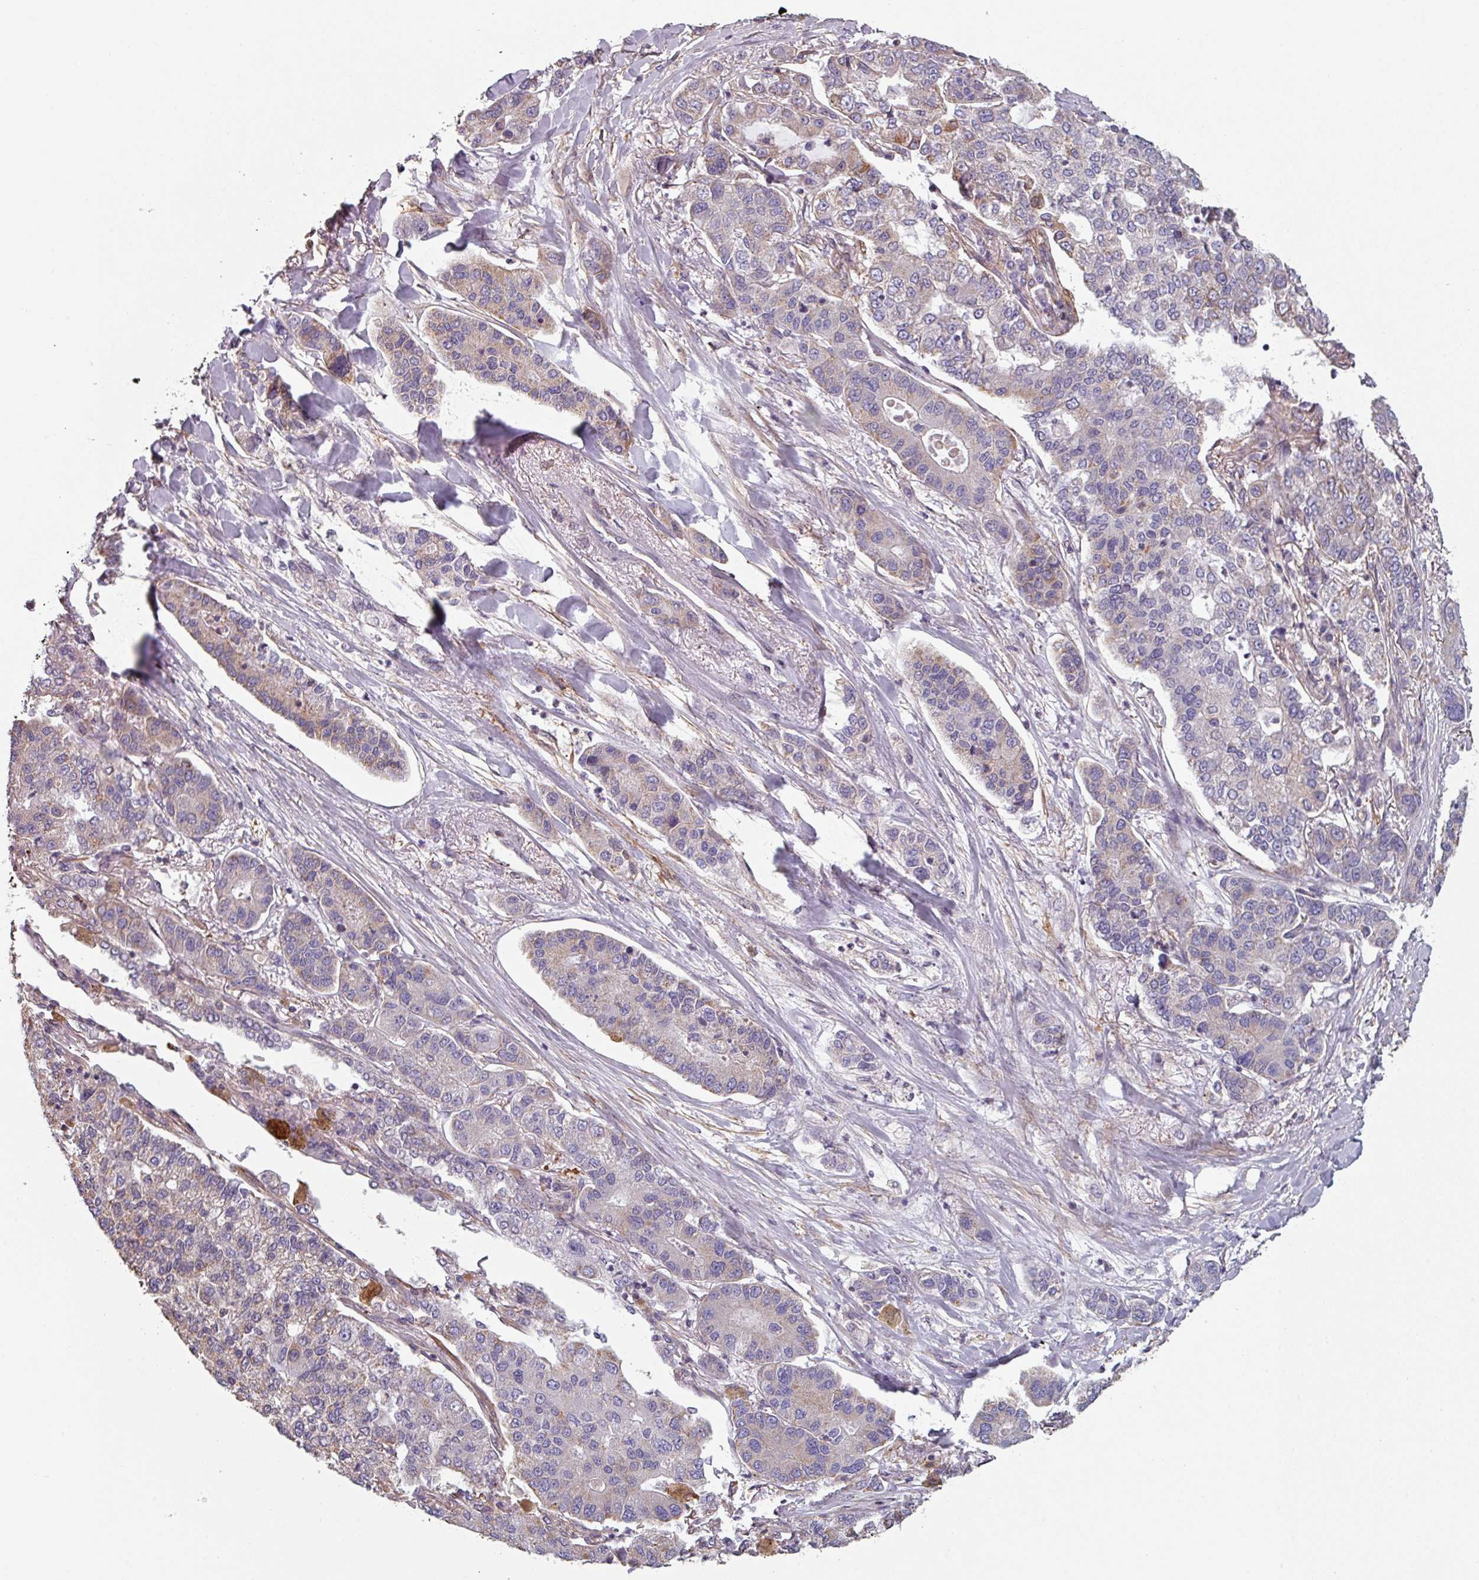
{"staining": {"intensity": "weak", "quantity": "<25%", "location": "cytoplasmic/membranous"}, "tissue": "lung cancer", "cell_type": "Tumor cells", "image_type": "cancer", "snomed": [{"axis": "morphology", "description": "Adenocarcinoma, NOS"}, {"axis": "topography", "description": "Lung"}], "caption": "Human lung cancer (adenocarcinoma) stained for a protein using immunohistochemistry (IHC) demonstrates no expression in tumor cells.", "gene": "GSTA4", "patient": {"sex": "male", "age": 49}}